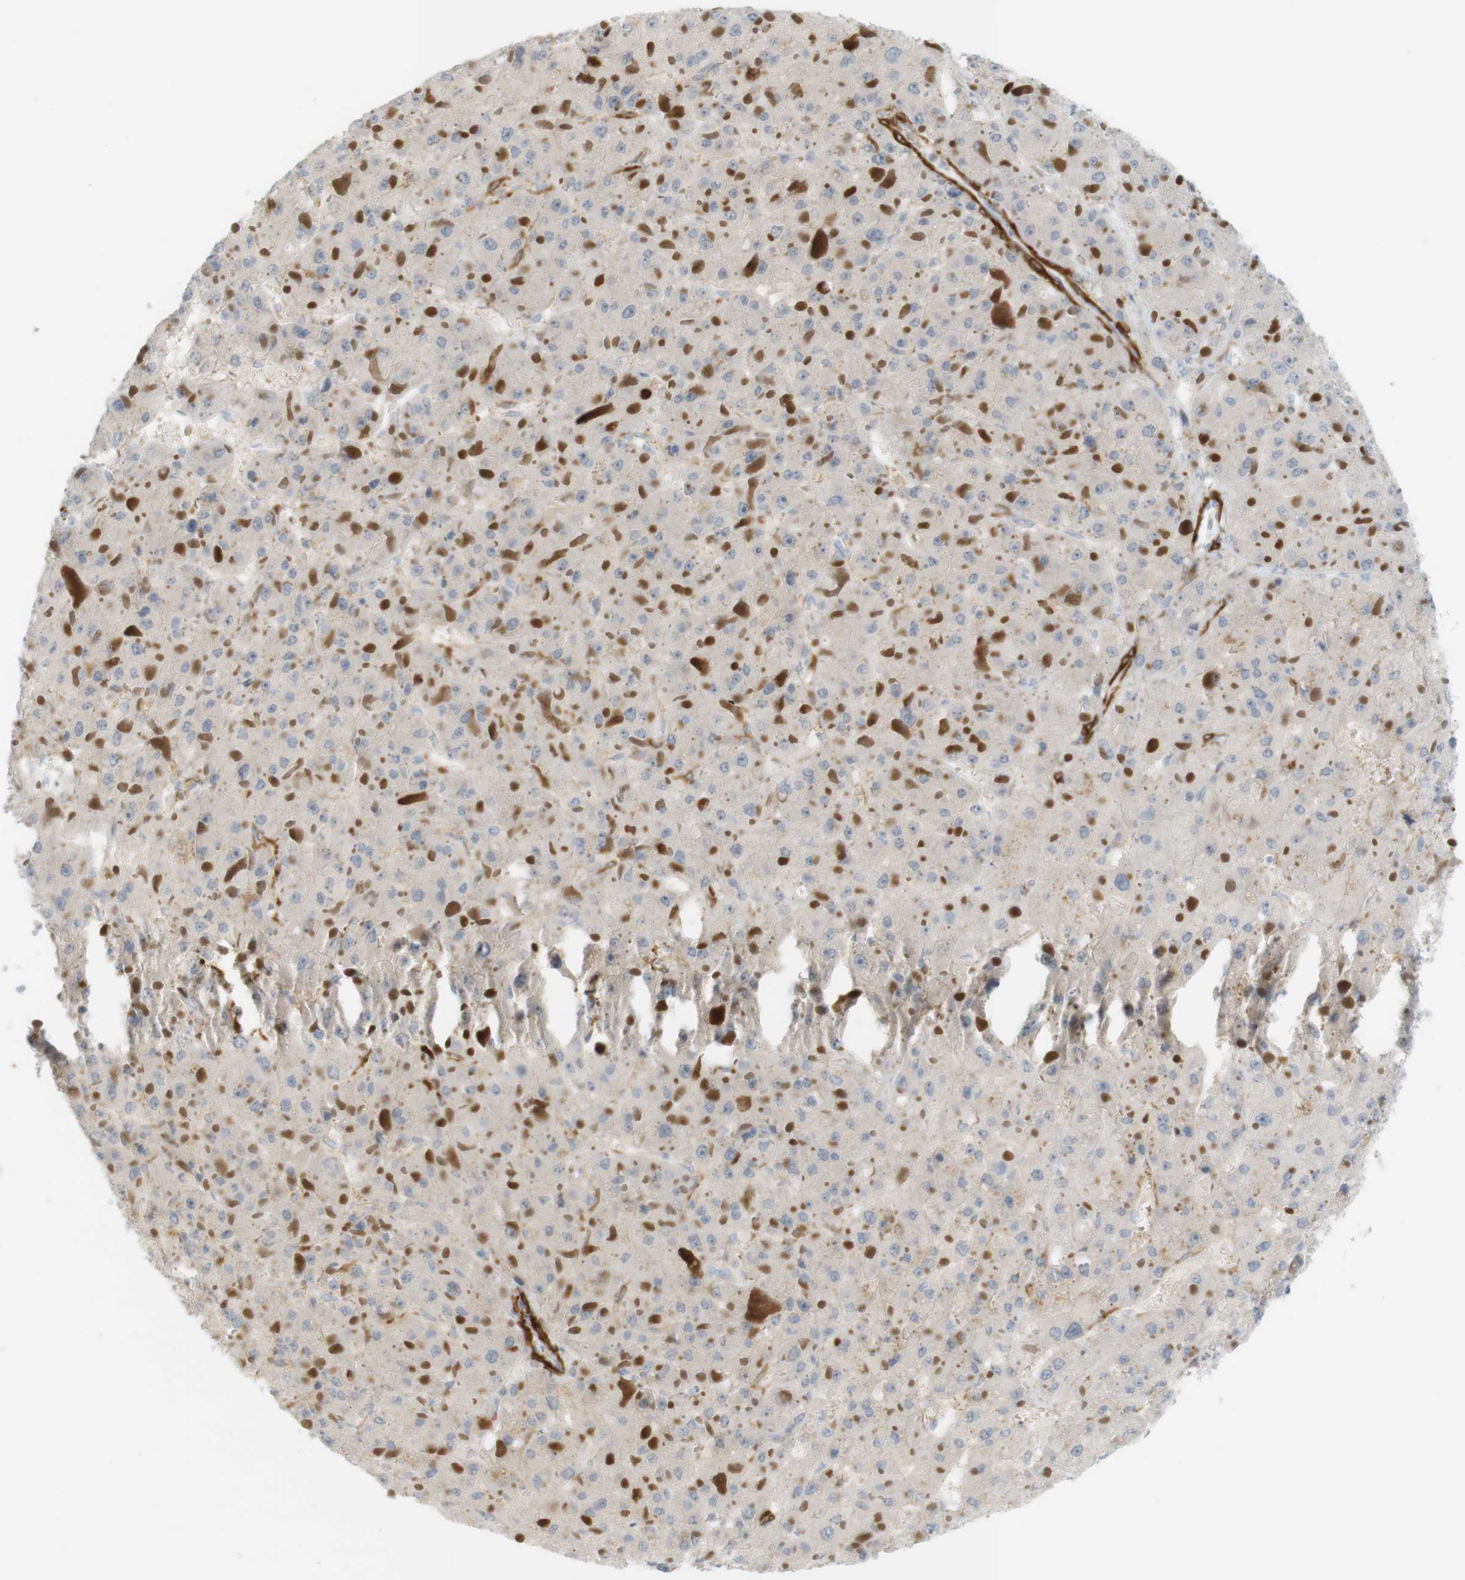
{"staining": {"intensity": "negative", "quantity": "none", "location": "none"}, "tissue": "liver cancer", "cell_type": "Tumor cells", "image_type": "cancer", "snomed": [{"axis": "morphology", "description": "Carcinoma, Hepatocellular, NOS"}, {"axis": "topography", "description": "Liver"}], "caption": "This is an IHC image of human hepatocellular carcinoma (liver). There is no expression in tumor cells.", "gene": "PDE3A", "patient": {"sex": "female", "age": 73}}